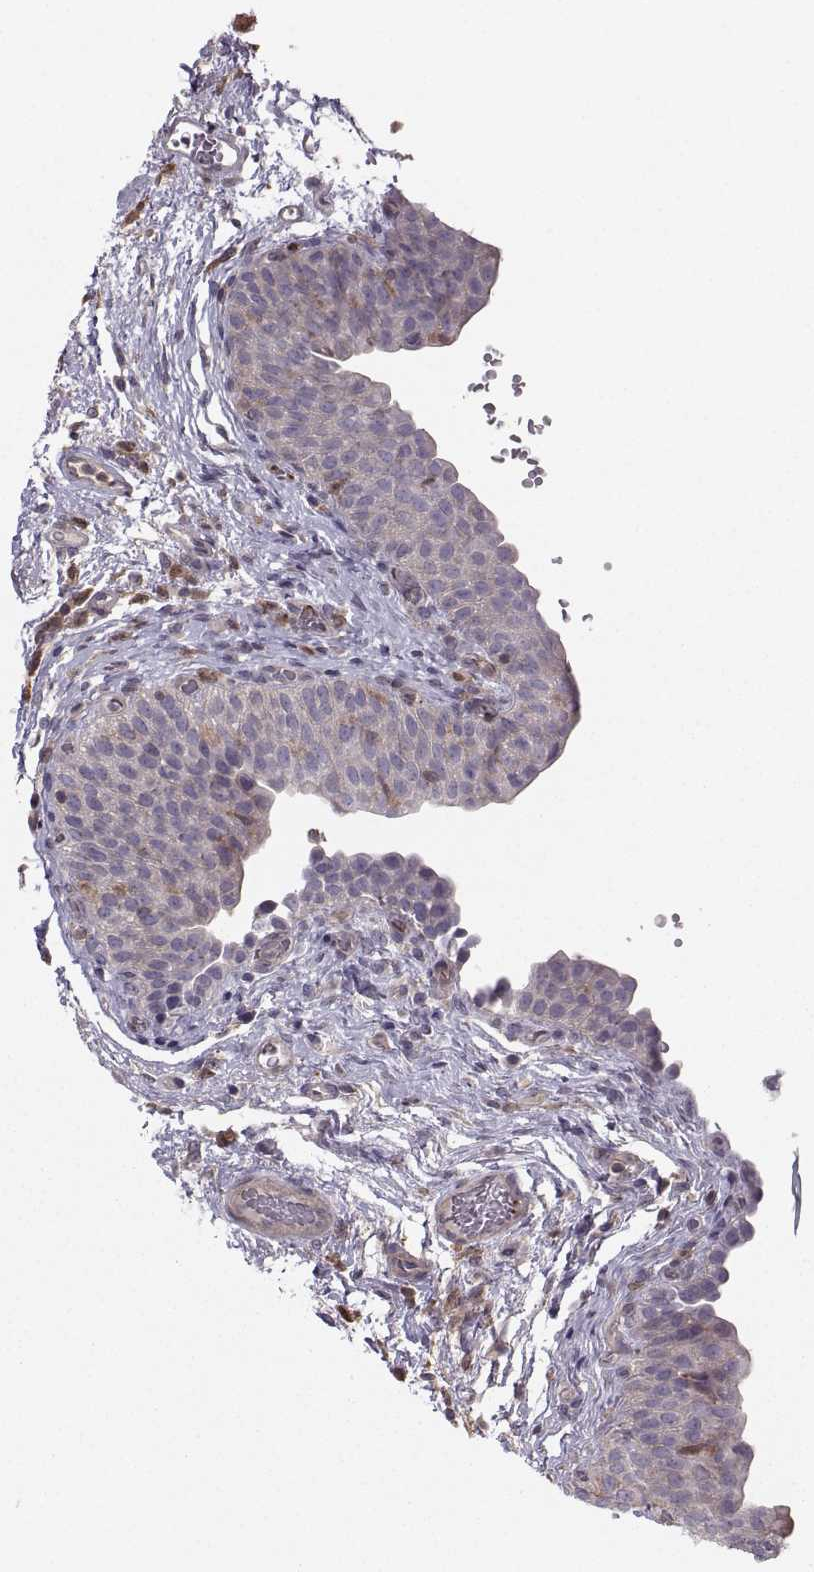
{"staining": {"intensity": "weak", "quantity": "25%-75%", "location": "cytoplasmic/membranous"}, "tissue": "urinary bladder", "cell_type": "Urothelial cells", "image_type": "normal", "snomed": [{"axis": "morphology", "description": "Normal tissue, NOS"}, {"axis": "topography", "description": "Urinary bladder"}], "caption": "Normal urinary bladder displays weak cytoplasmic/membranous expression in approximately 25%-75% of urothelial cells.", "gene": "ASB16", "patient": {"sex": "male", "age": 66}}